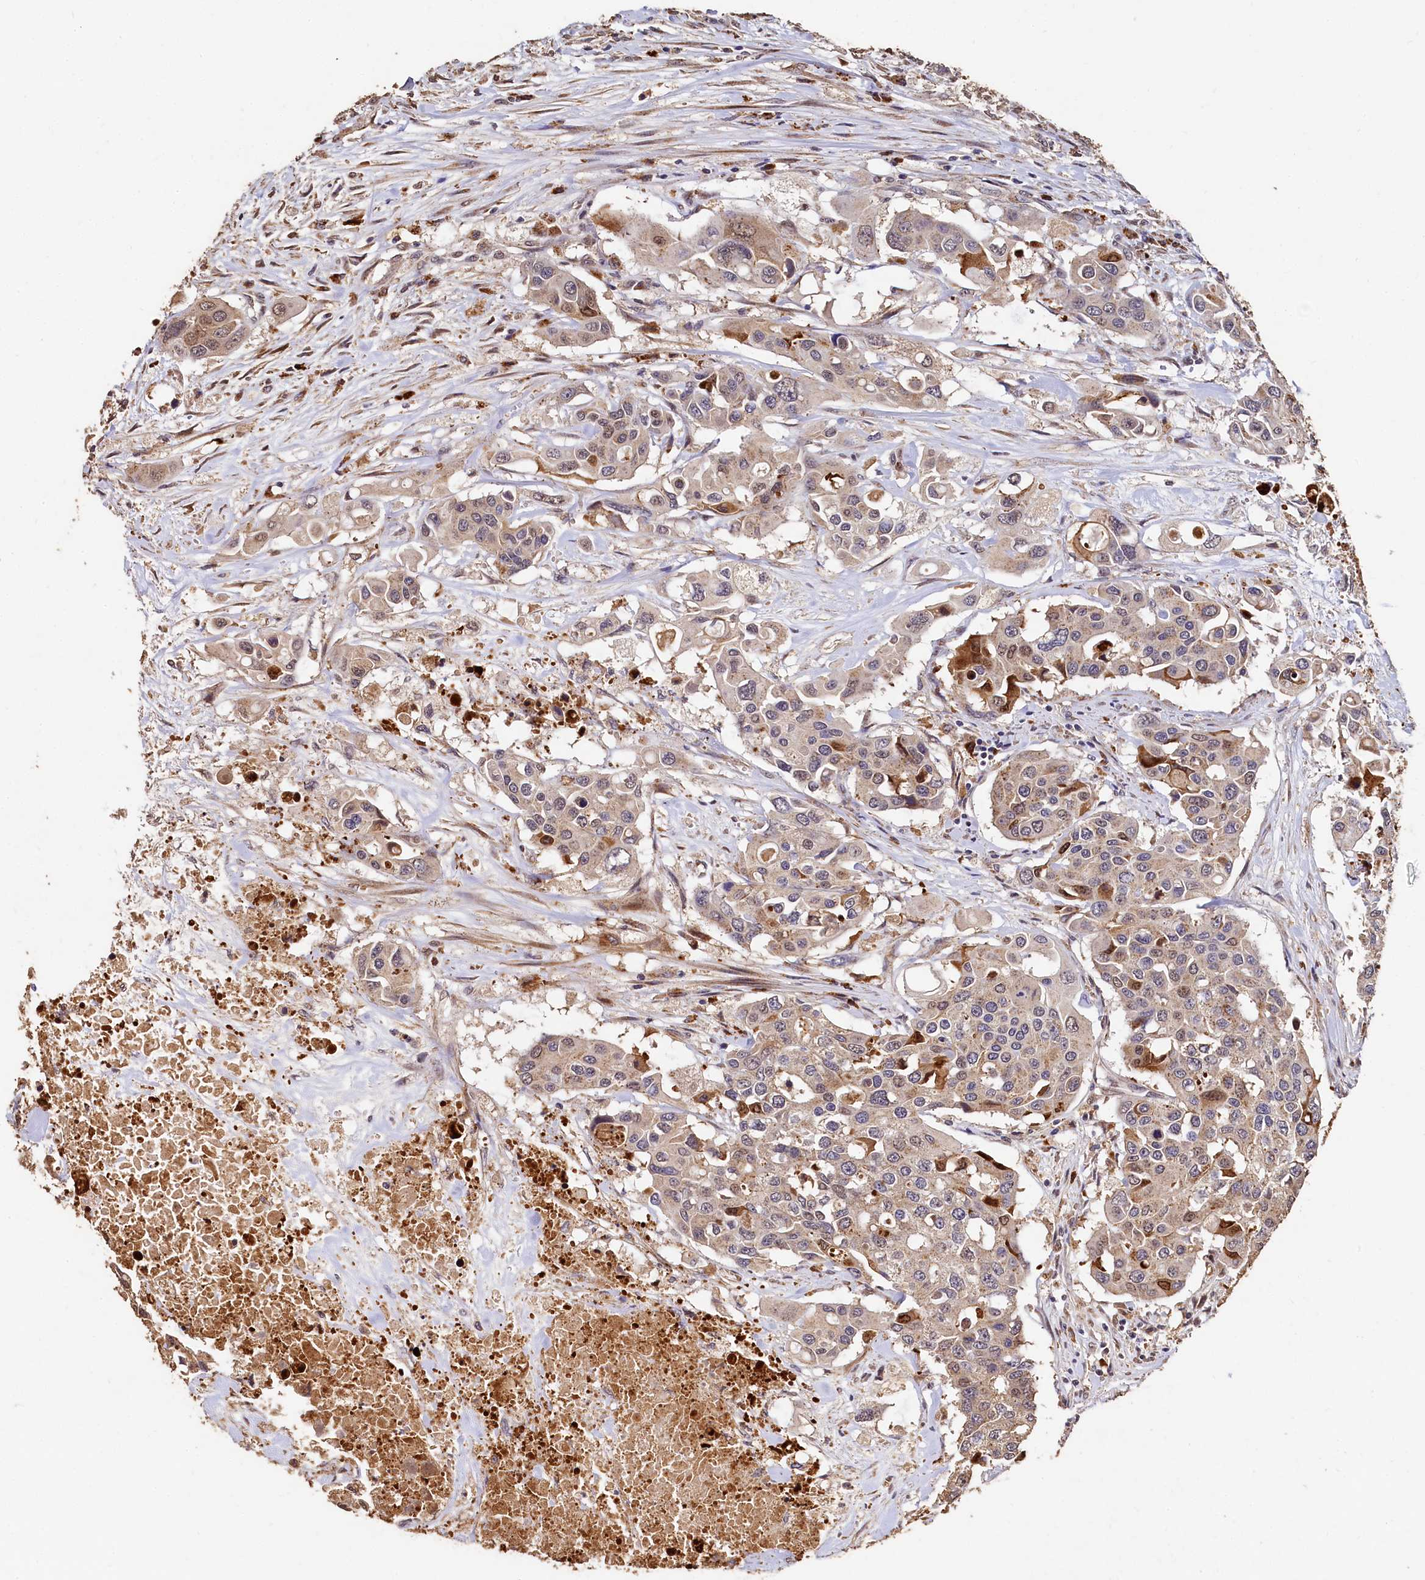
{"staining": {"intensity": "moderate", "quantity": "<25%", "location": "cytoplasmic/membranous,nuclear"}, "tissue": "colorectal cancer", "cell_type": "Tumor cells", "image_type": "cancer", "snomed": [{"axis": "morphology", "description": "Adenocarcinoma, NOS"}, {"axis": "topography", "description": "Colon"}], "caption": "Immunohistochemical staining of human colorectal cancer shows moderate cytoplasmic/membranous and nuclear protein staining in approximately <25% of tumor cells.", "gene": "LSM4", "patient": {"sex": "male", "age": 77}}